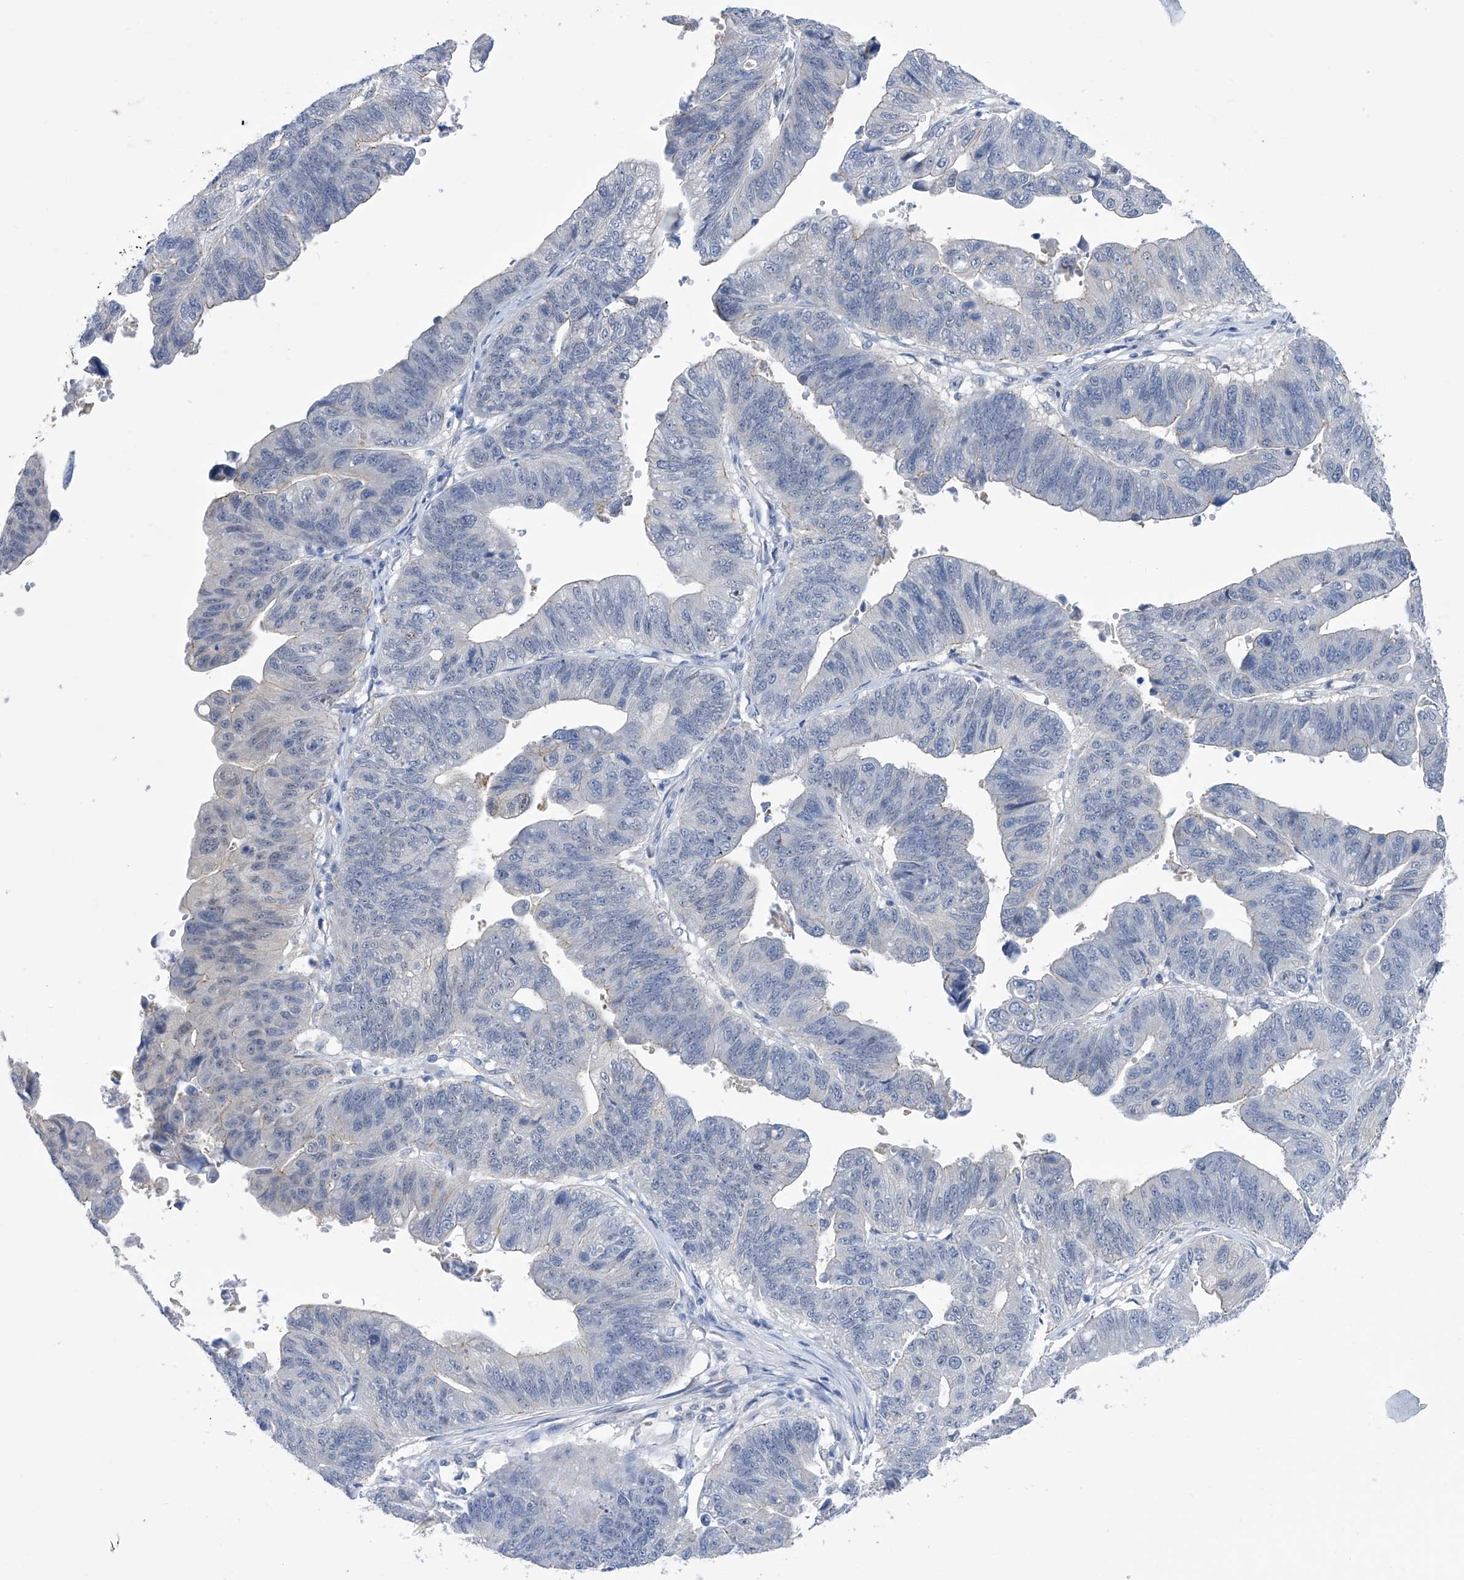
{"staining": {"intensity": "negative", "quantity": "none", "location": "none"}, "tissue": "stomach cancer", "cell_type": "Tumor cells", "image_type": "cancer", "snomed": [{"axis": "morphology", "description": "Adenocarcinoma, NOS"}, {"axis": "topography", "description": "Stomach"}], "caption": "IHC image of adenocarcinoma (stomach) stained for a protein (brown), which demonstrates no positivity in tumor cells. (Immunohistochemistry, brightfield microscopy, high magnification).", "gene": "PGM3", "patient": {"sex": "male", "age": 59}}